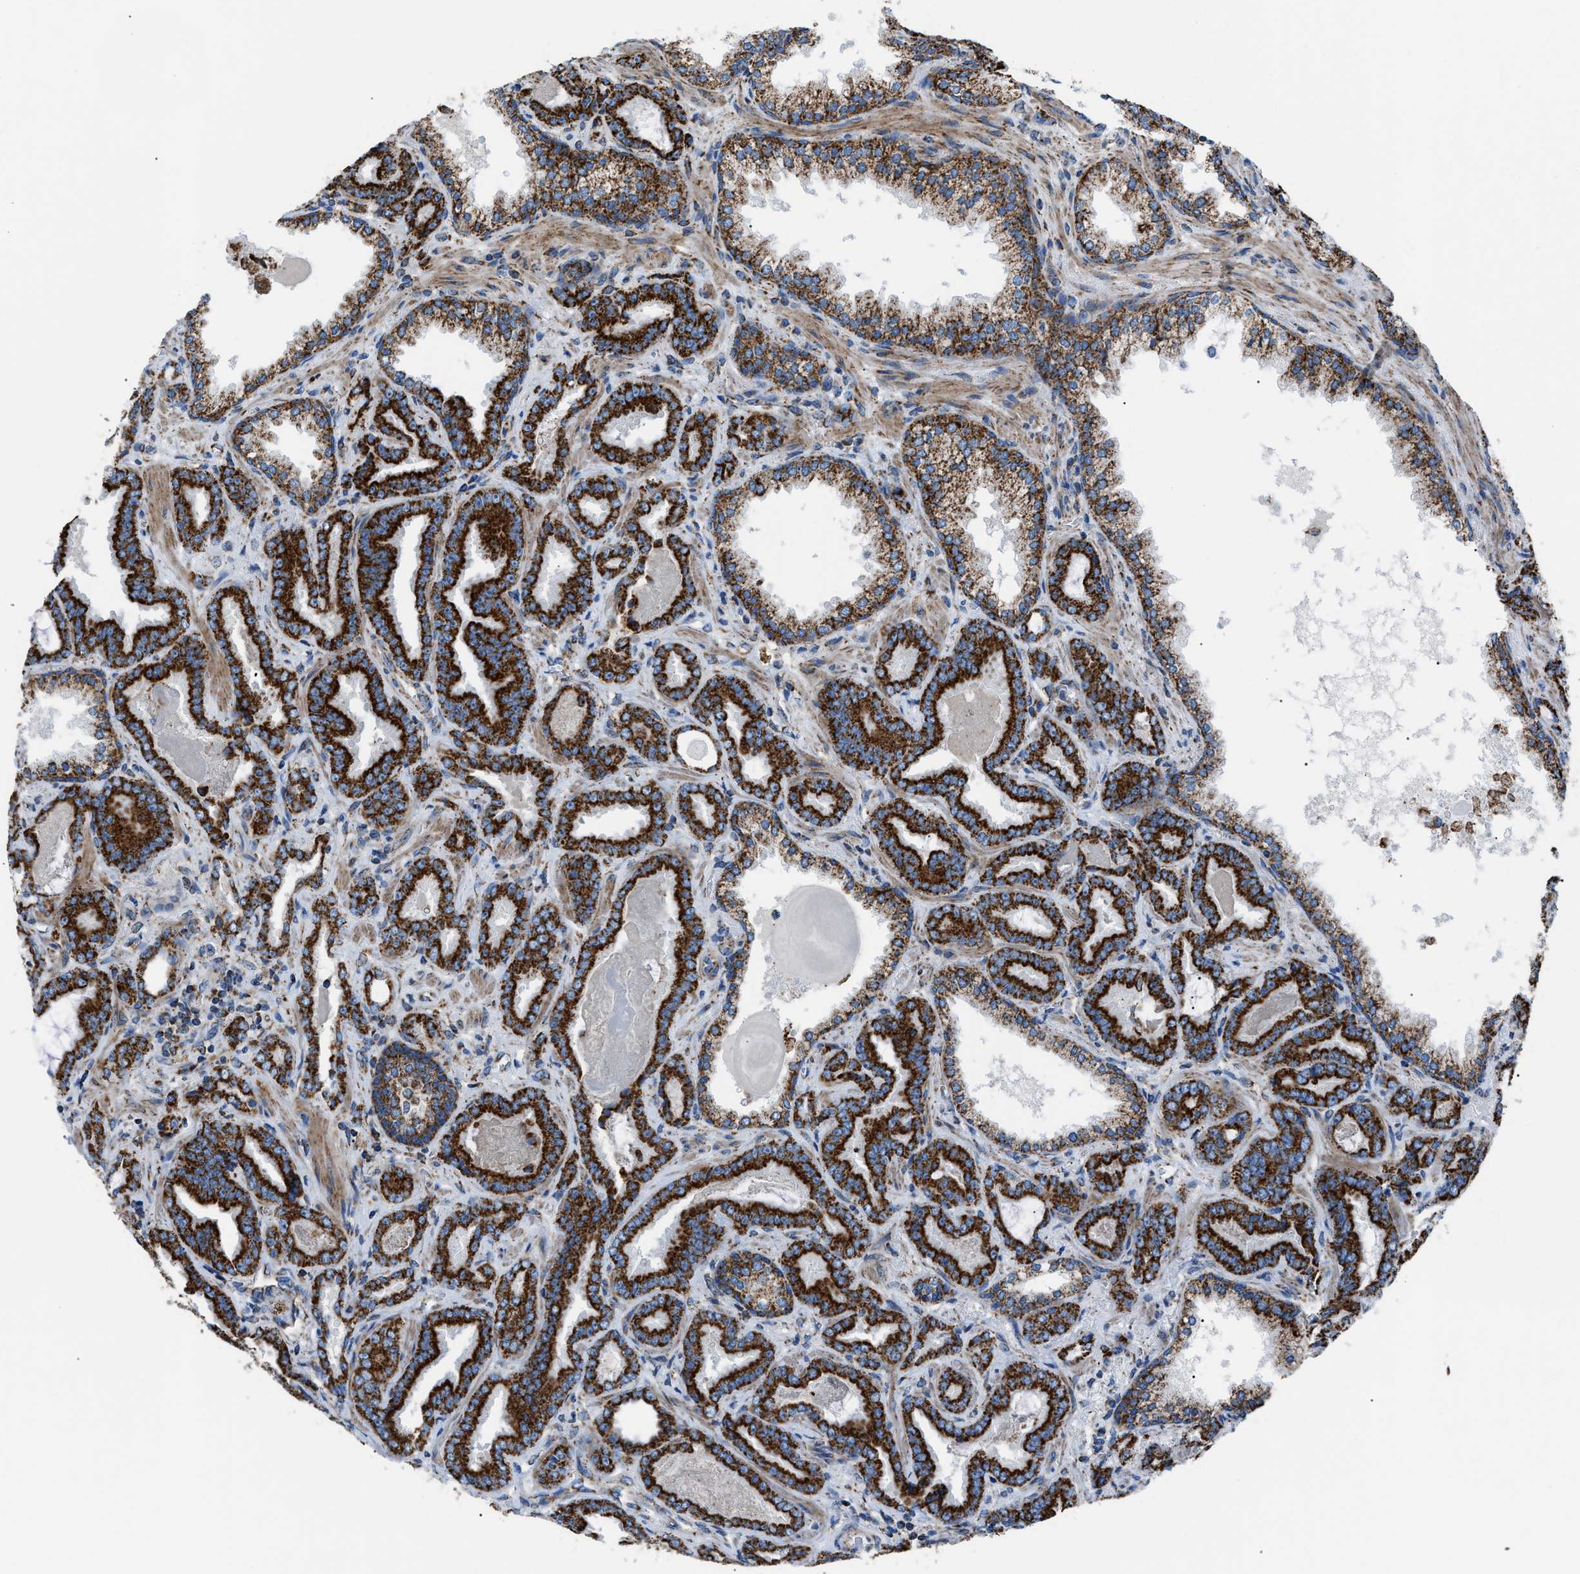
{"staining": {"intensity": "strong", "quantity": ">75%", "location": "cytoplasmic/membranous"}, "tissue": "prostate cancer", "cell_type": "Tumor cells", "image_type": "cancer", "snomed": [{"axis": "morphology", "description": "Adenocarcinoma, Low grade"}, {"axis": "topography", "description": "Prostate"}], "caption": "Tumor cells show high levels of strong cytoplasmic/membranous expression in about >75% of cells in prostate cancer.", "gene": "PHB2", "patient": {"sex": "male", "age": 60}}